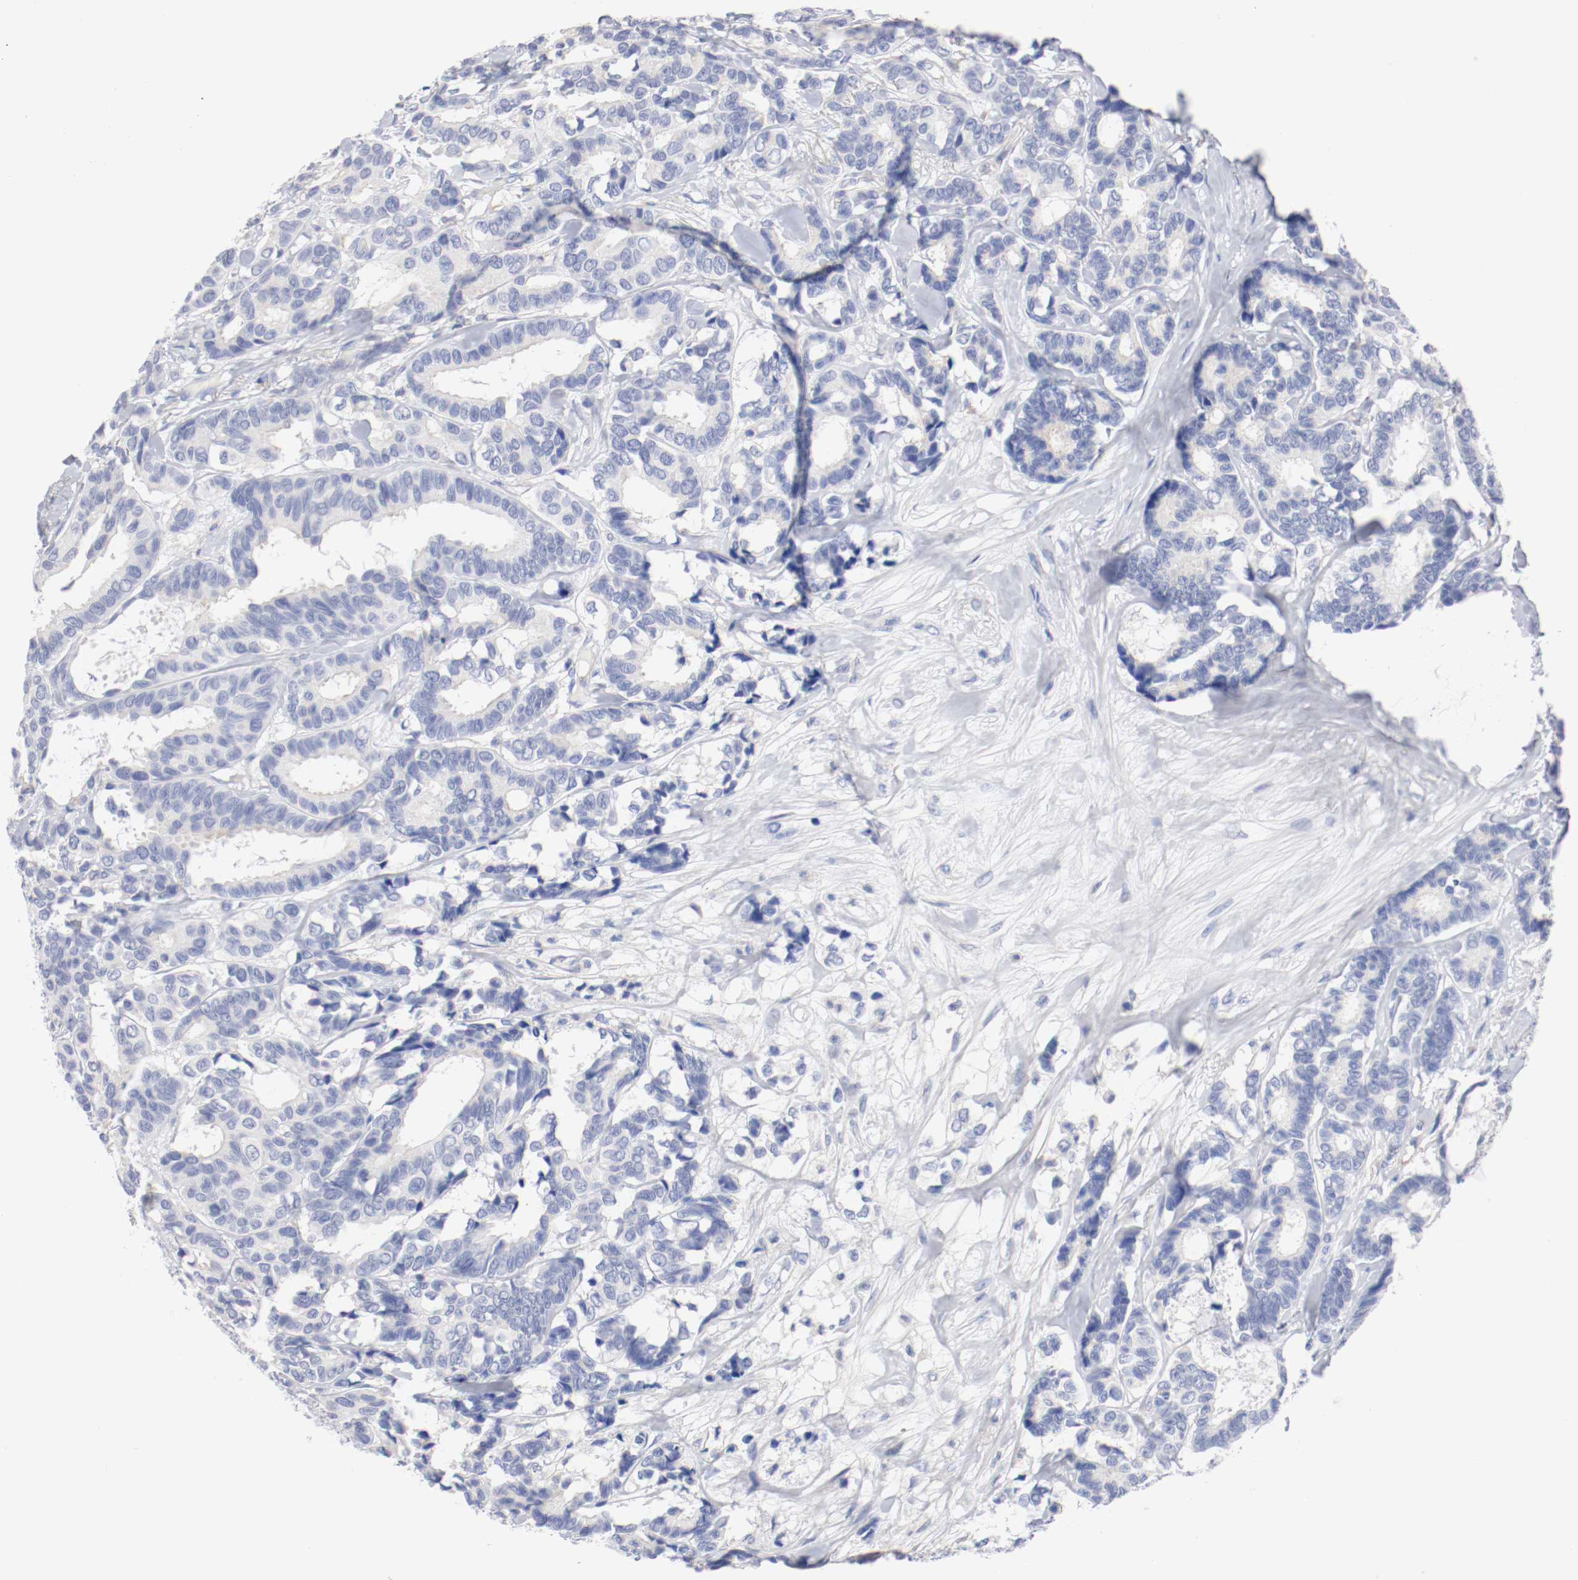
{"staining": {"intensity": "negative", "quantity": "none", "location": "none"}, "tissue": "breast cancer", "cell_type": "Tumor cells", "image_type": "cancer", "snomed": [{"axis": "morphology", "description": "Duct carcinoma"}, {"axis": "topography", "description": "Breast"}], "caption": "The histopathology image demonstrates no significant positivity in tumor cells of breast cancer. (DAB immunohistochemistry (IHC), high magnification).", "gene": "FGFBP1", "patient": {"sex": "female", "age": 87}}